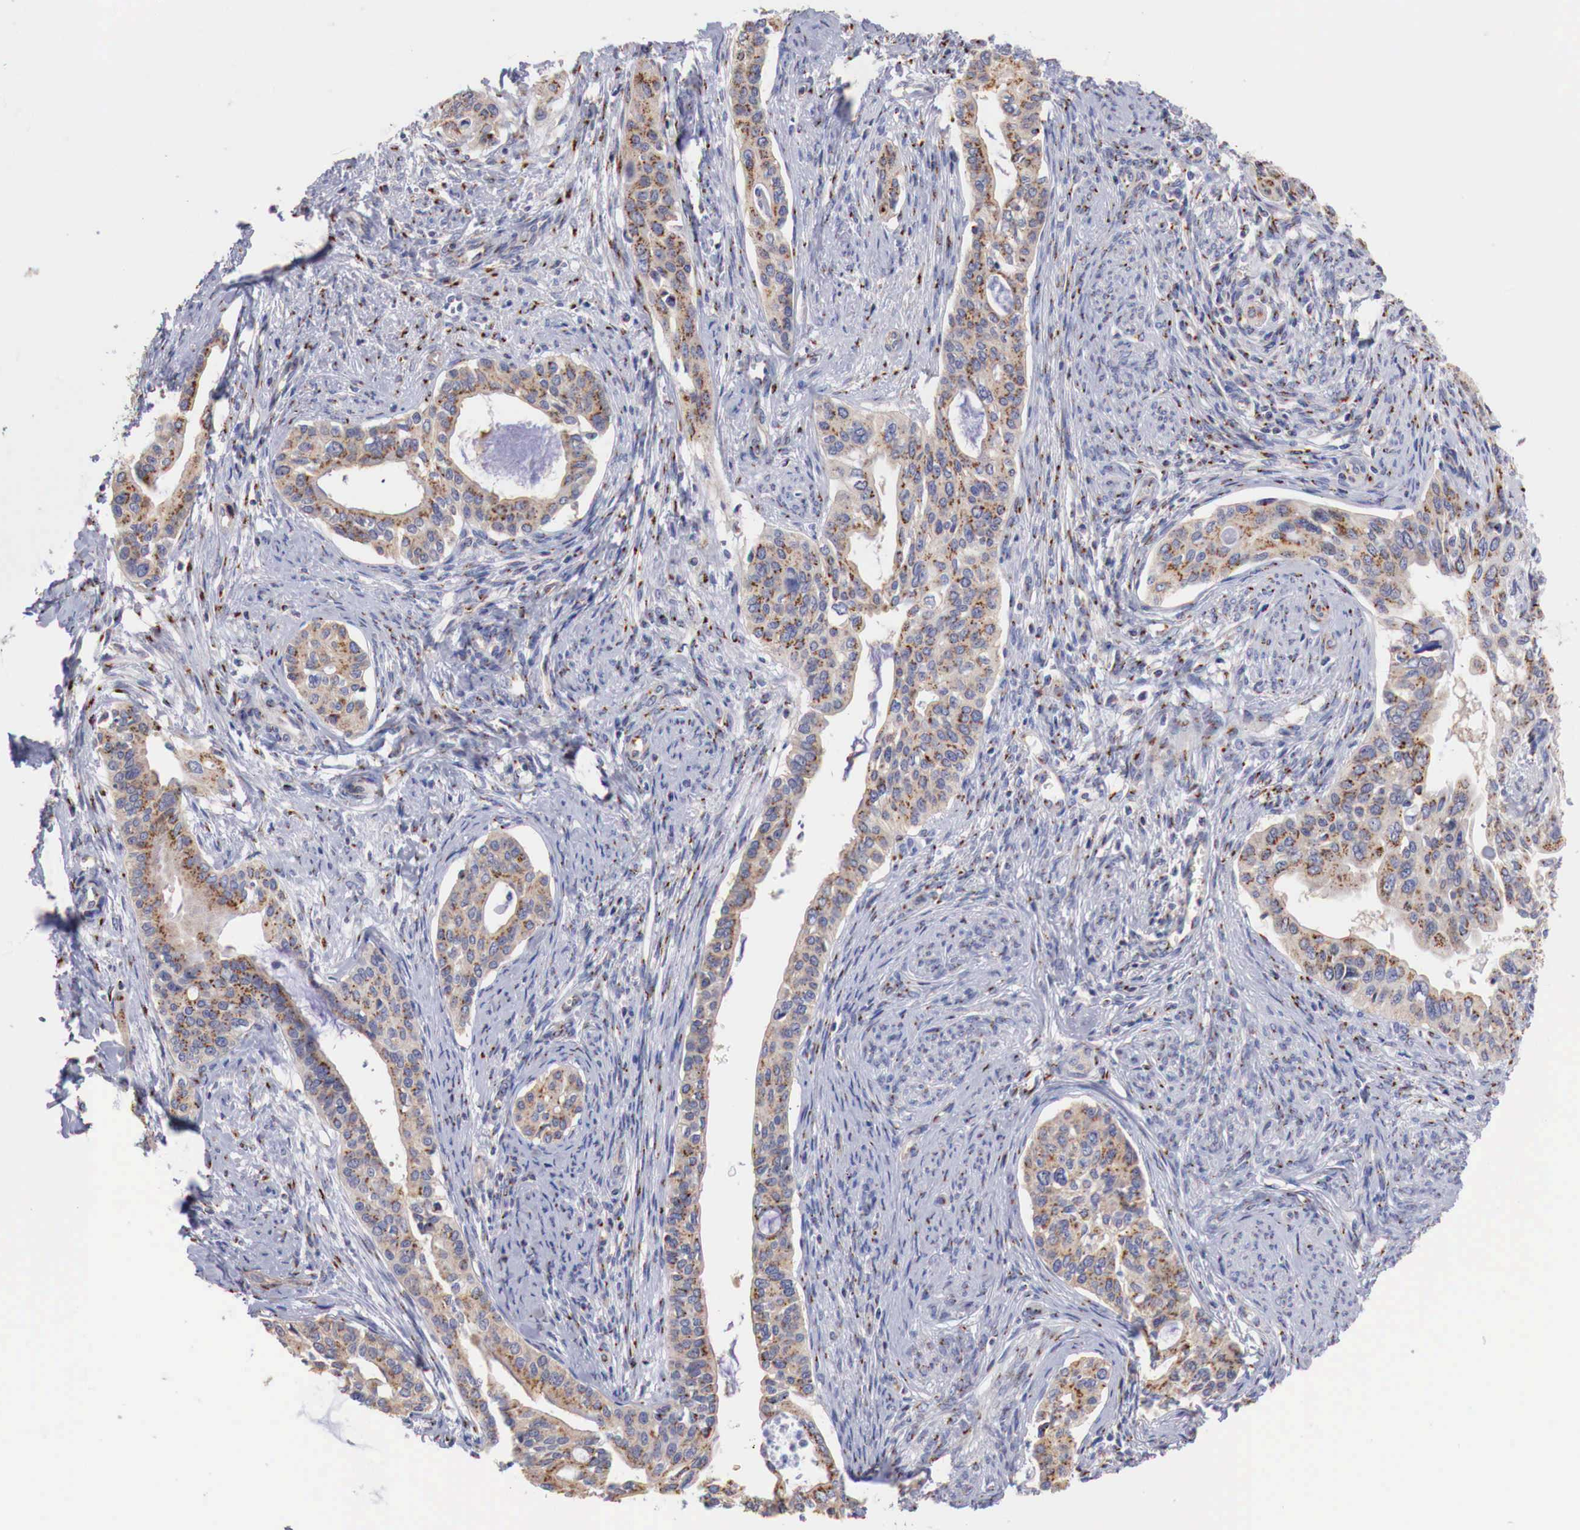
{"staining": {"intensity": "moderate", "quantity": ">75%", "location": "cytoplasmic/membranous"}, "tissue": "cervical cancer", "cell_type": "Tumor cells", "image_type": "cancer", "snomed": [{"axis": "morphology", "description": "Squamous cell carcinoma, NOS"}, {"axis": "topography", "description": "Cervix"}], "caption": "Cervical cancer (squamous cell carcinoma) was stained to show a protein in brown. There is medium levels of moderate cytoplasmic/membranous staining in approximately >75% of tumor cells.", "gene": "SYAP1", "patient": {"sex": "female", "age": 34}}